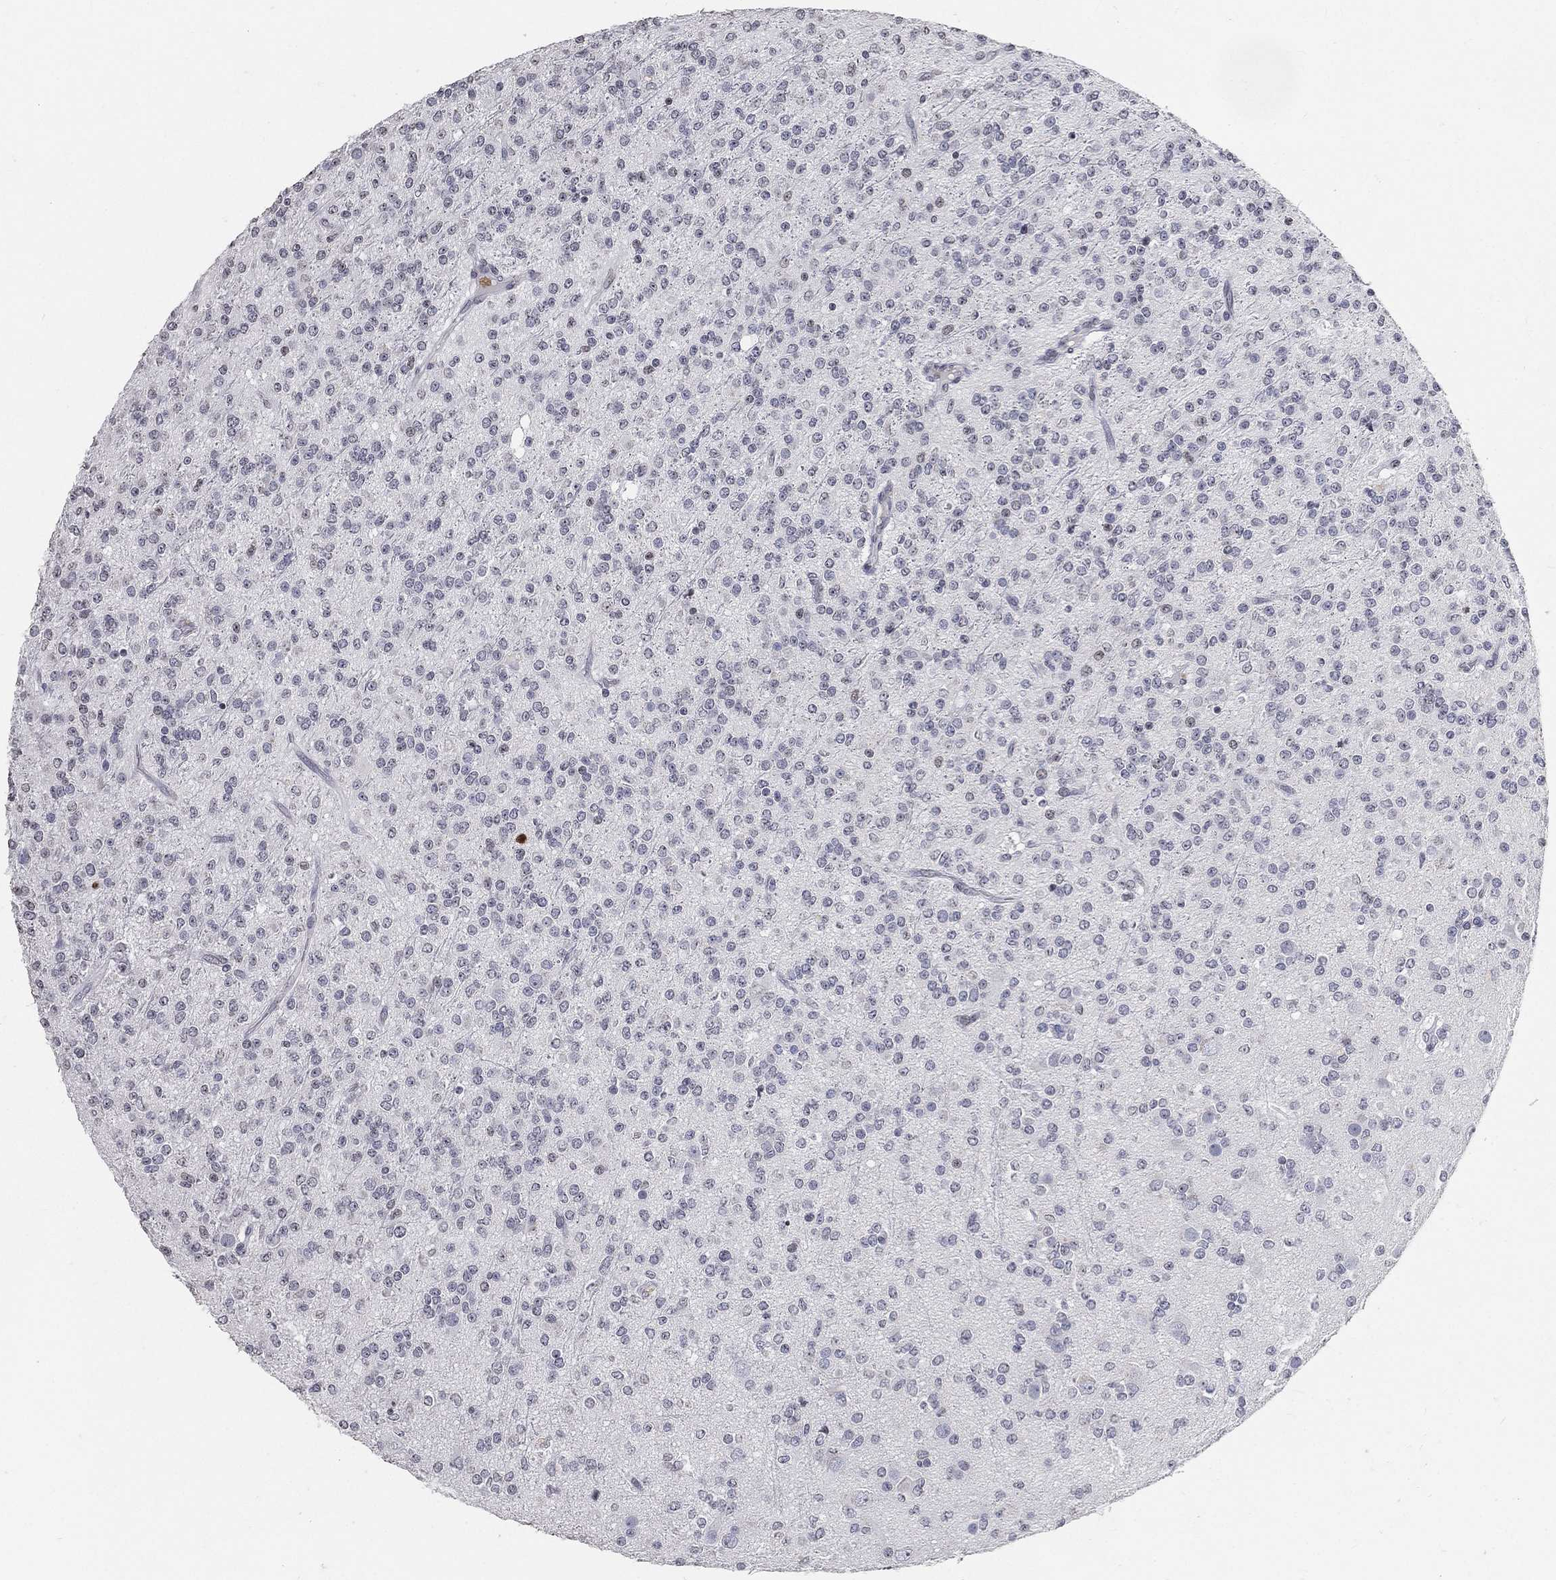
{"staining": {"intensity": "negative", "quantity": "none", "location": "none"}, "tissue": "glioma", "cell_type": "Tumor cells", "image_type": "cancer", "snomed": [{"axis": "morphology", "description": "Glioma, malignant, Low grade"}, {"axis": "topography", "description": "Brain"}], "caption": "Low-grade glioma (malignant) was stained to show a protein in brown. There is no significant expression in tumor cells.", "gene": "ARG1", "patient": {"sex": "male", "age": 27}}